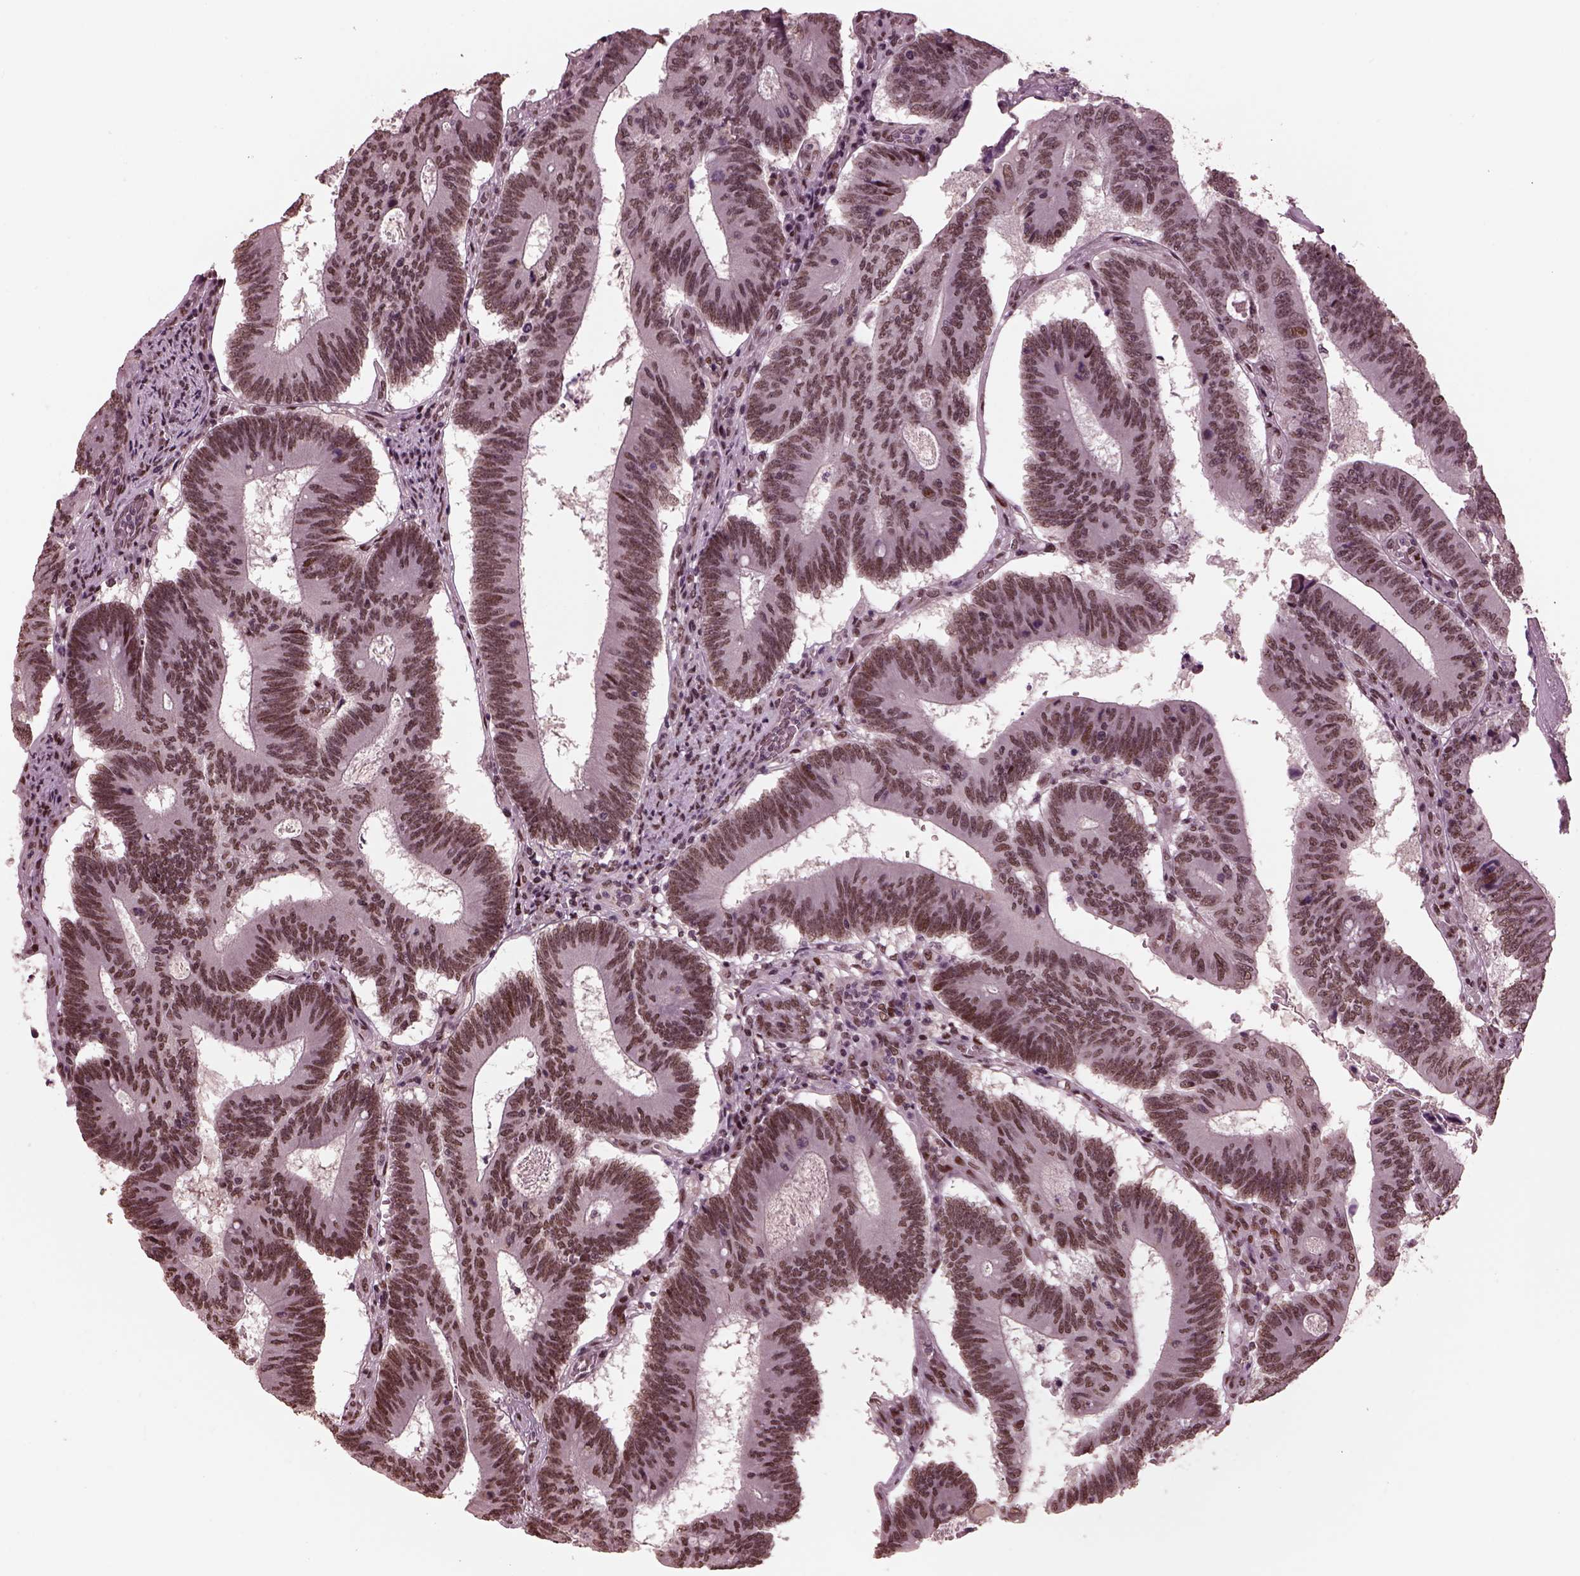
{"staining": {"intensity": "moderate", "quantity": "25%-75%", "location": "nuclear"}, "tissue": "colorectal cancer", "cell_type": "Tumor cells", "image_type": "cancer", "snomed": [{"axis": "morphology", "description": "Adenocarcinoma, NOS"}, {"axis": "topography", "description": "Colon"}], "caption": "Immunohistochemistry micrograph of neoplastic tissue: colorectal cancer stained using IHC exhibits medium levels of moderate protein expression localized specifically in the nuclear of tumor cells, appearing as a nuclear brown color.", "gene": "NAP1L5", "patient": {"sex": "female", "age": 70}}